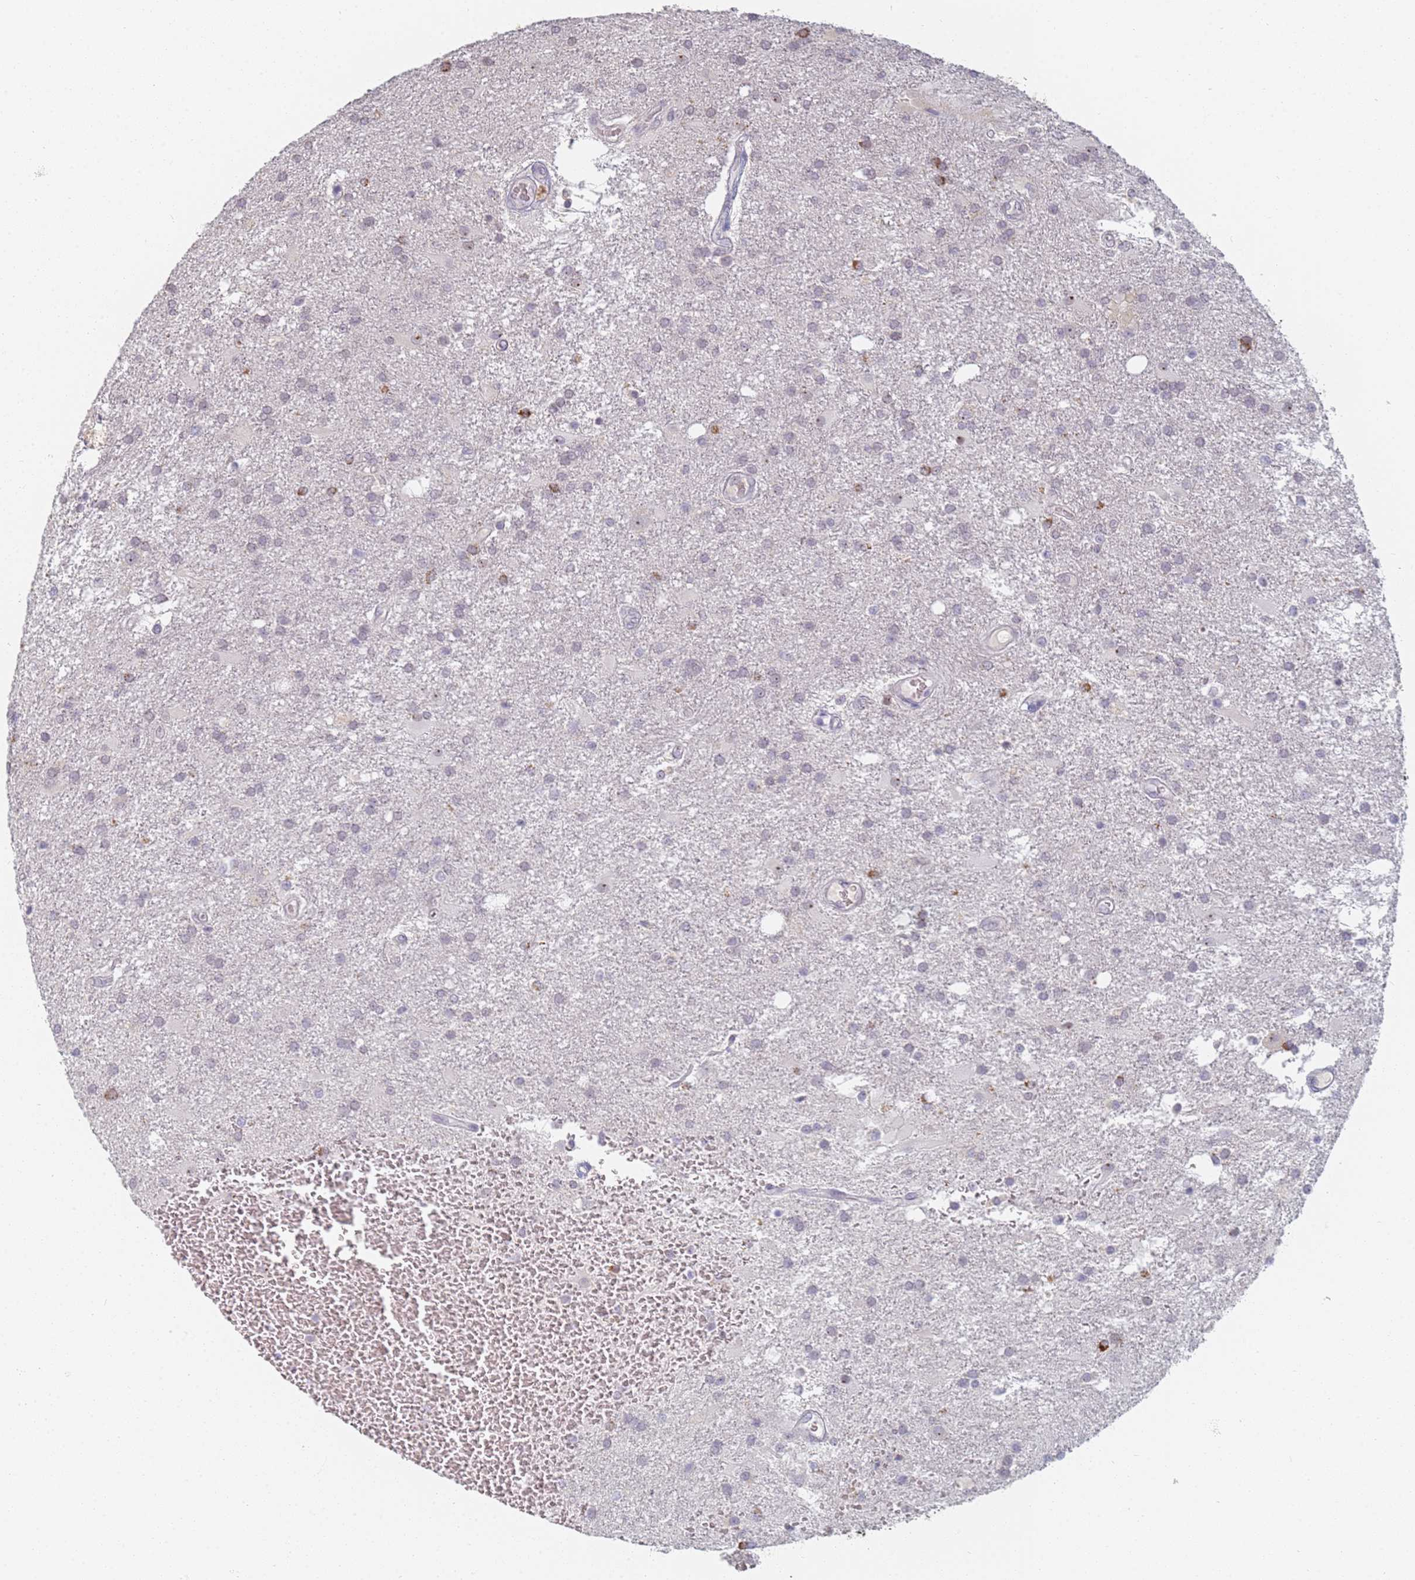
{"staining": {"intensity": "negative", "quantity": "none", "location": "none"}, "tissue": "glioma", "cell_type": "Tumor cells", "image_type": "cancer", "snomed": [{"axis": "morphology", "description": "Glioma, malignant, Low grade"}, {"axis": "topography", "description": "Brain"}], "caption": "High magnification brightfield microscopy of malignant glioma (low-grade) stained with DAB (brown) and counterstained with hematoxylin (blue): tumor cells show no significant expression.", "gene": "SLC38A9", "patient": {"sex": "male", "age": 66}}